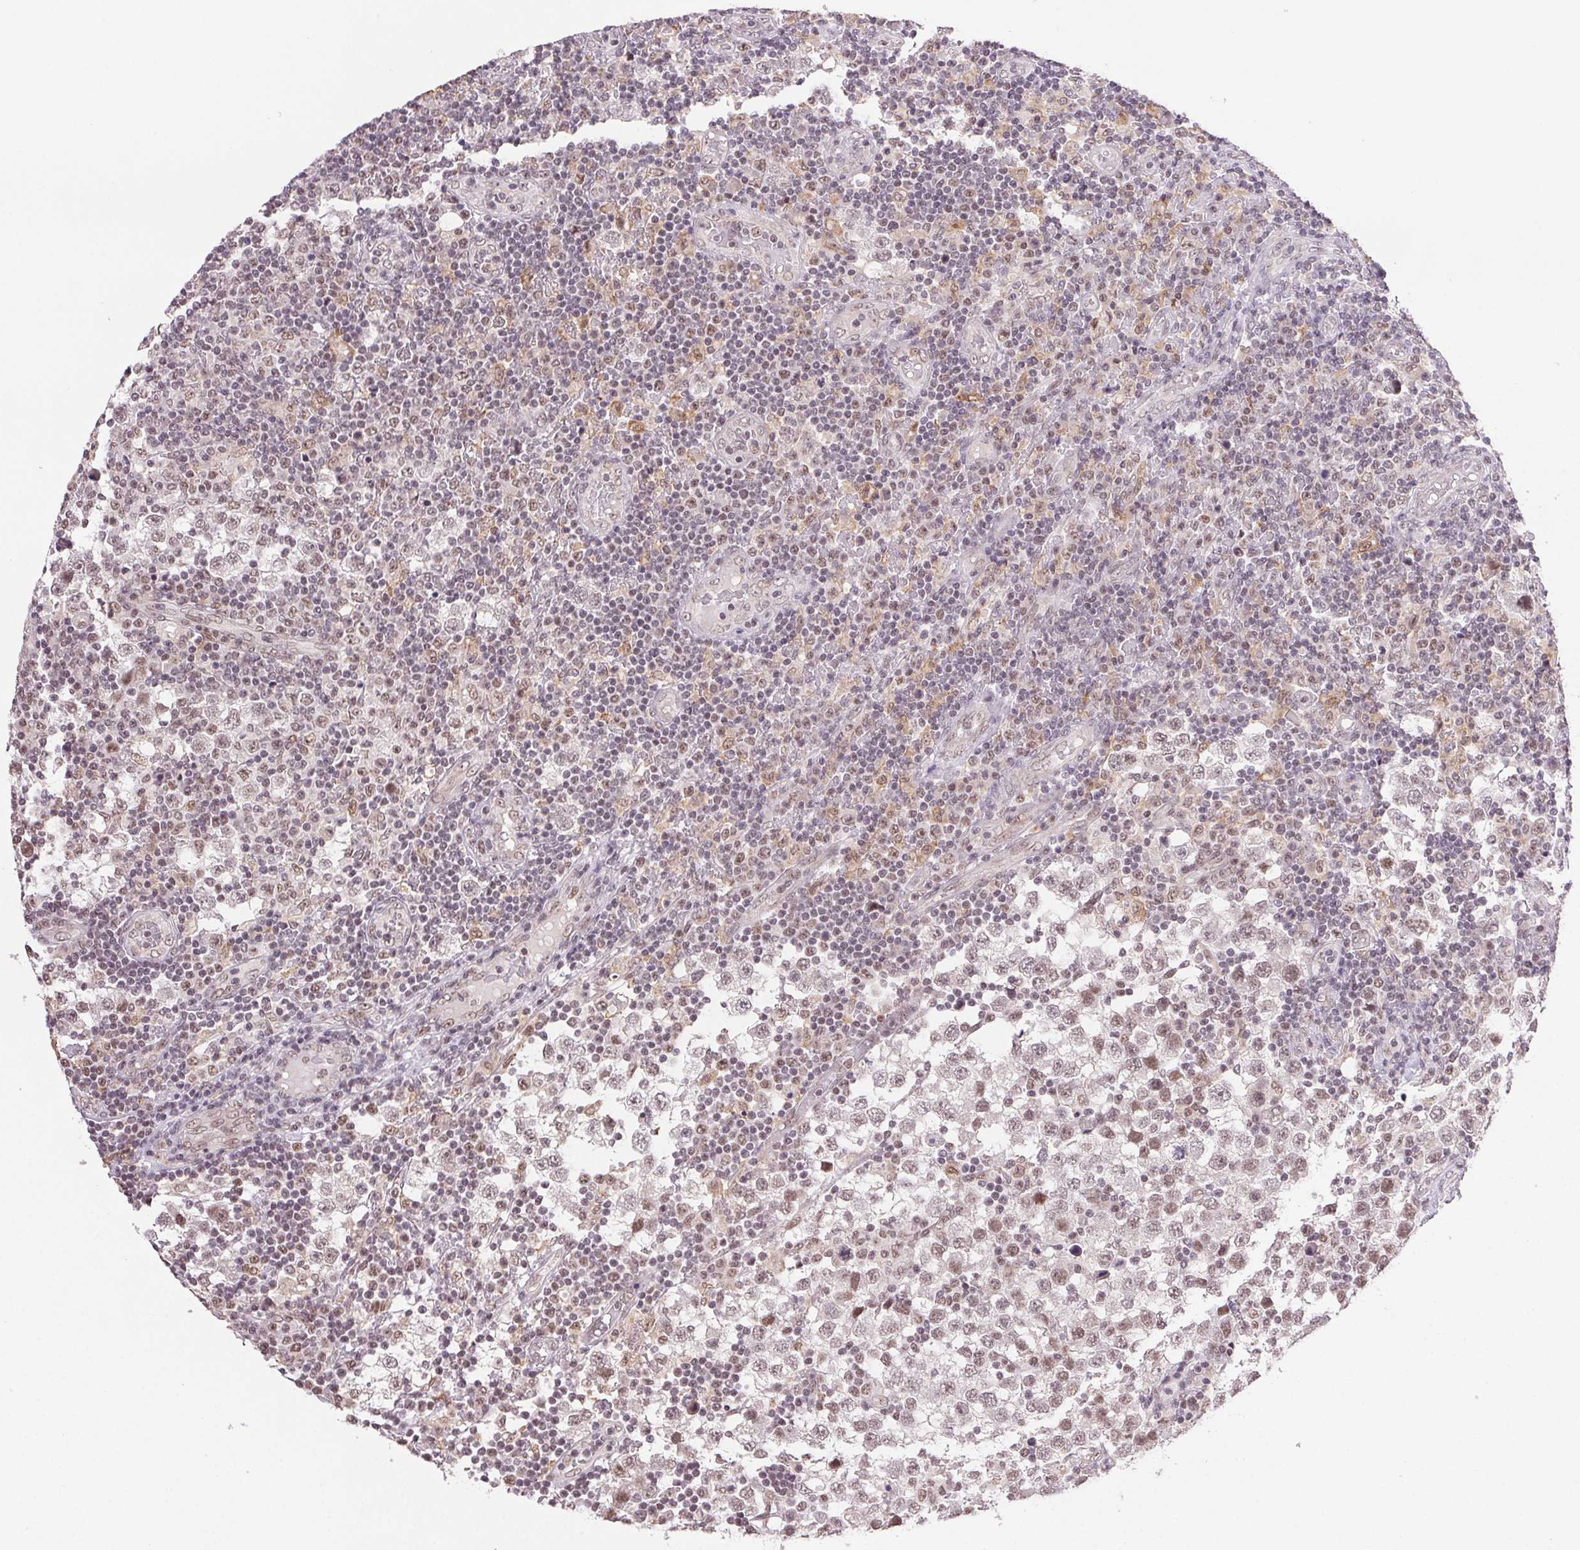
{"staining": {"intensity": "moderate", "quantity": "<25%", "location": "nuclear"}, "tissue": "testis cancer", "cell_type": "Tumor cells", "image_type": "cancer", "snomed": [{"axis": "morphology", "description": "Seminoma, NOS"}, {"axis": "topography", "description": "Testis"}], "caption": "IHC image of human seminoma (testis) stained for a protein (brown), which exhibits low levels of moderate nuclear positivity in approximately <25% of tumor cells.", "gene": "PRPF18", "patient": {"sex": "male", "age": 34}}